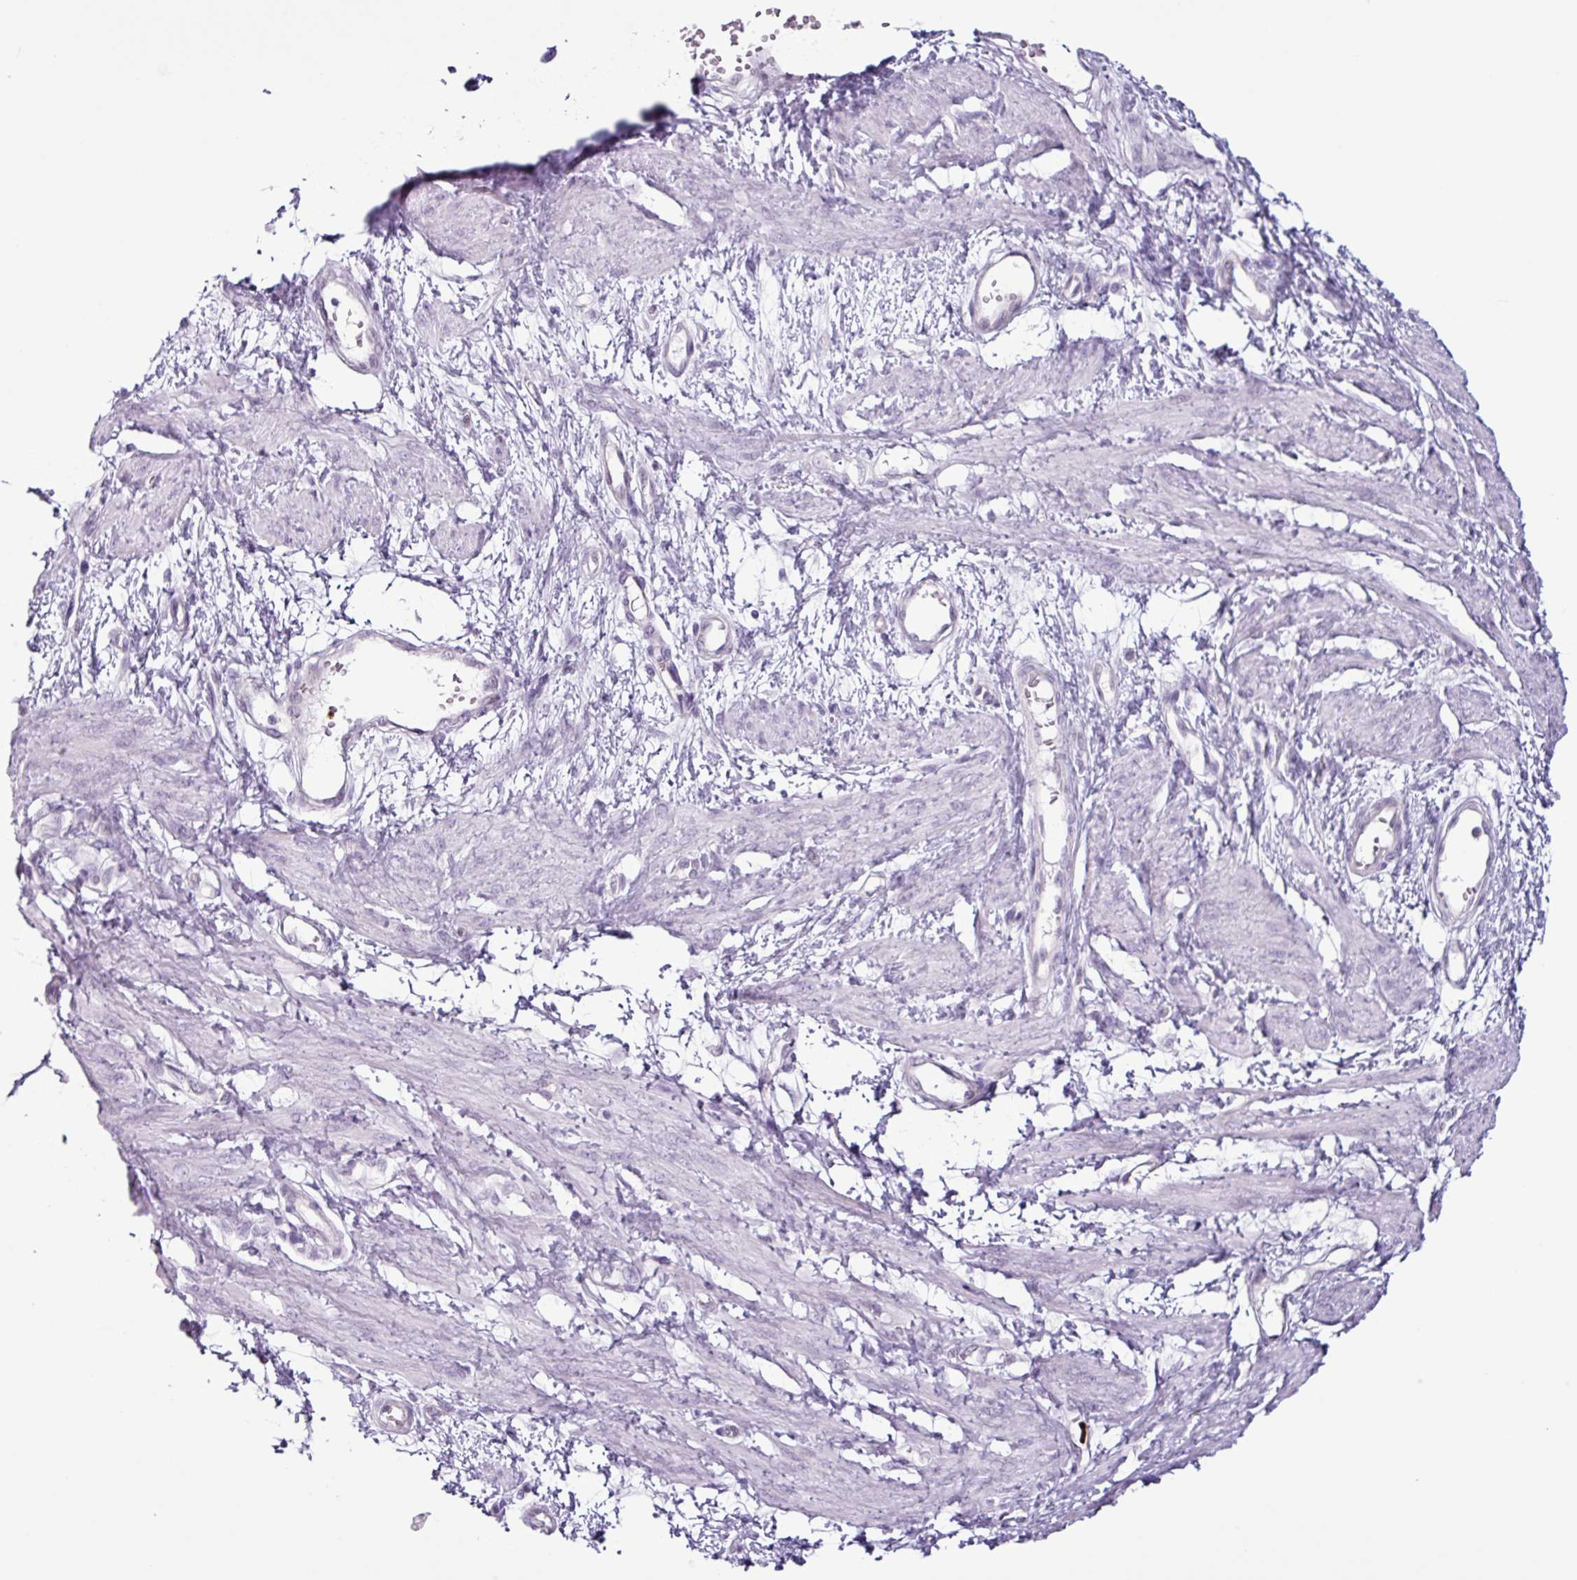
{"staining": {"intensity": "negative", "quantity": "none", "location": "none"}, "tissue": "smooth muscle", "cell_type": "Smooth muscle cells", "image_type": "normal", "snomed": [{"axis": "morphology", "description": "Normal tissue, NOS"}, {"axis": "topography", "description": "Smooth muscle"}, {"axis": "topography", "description": "Uterus"}], "caption": "This is an IHC micrograph of benign smooth muscle. There is no staining in smooth muscle cells.", "gene": "TMEM178A", "patient": {"sex": "female", "age": 39}}